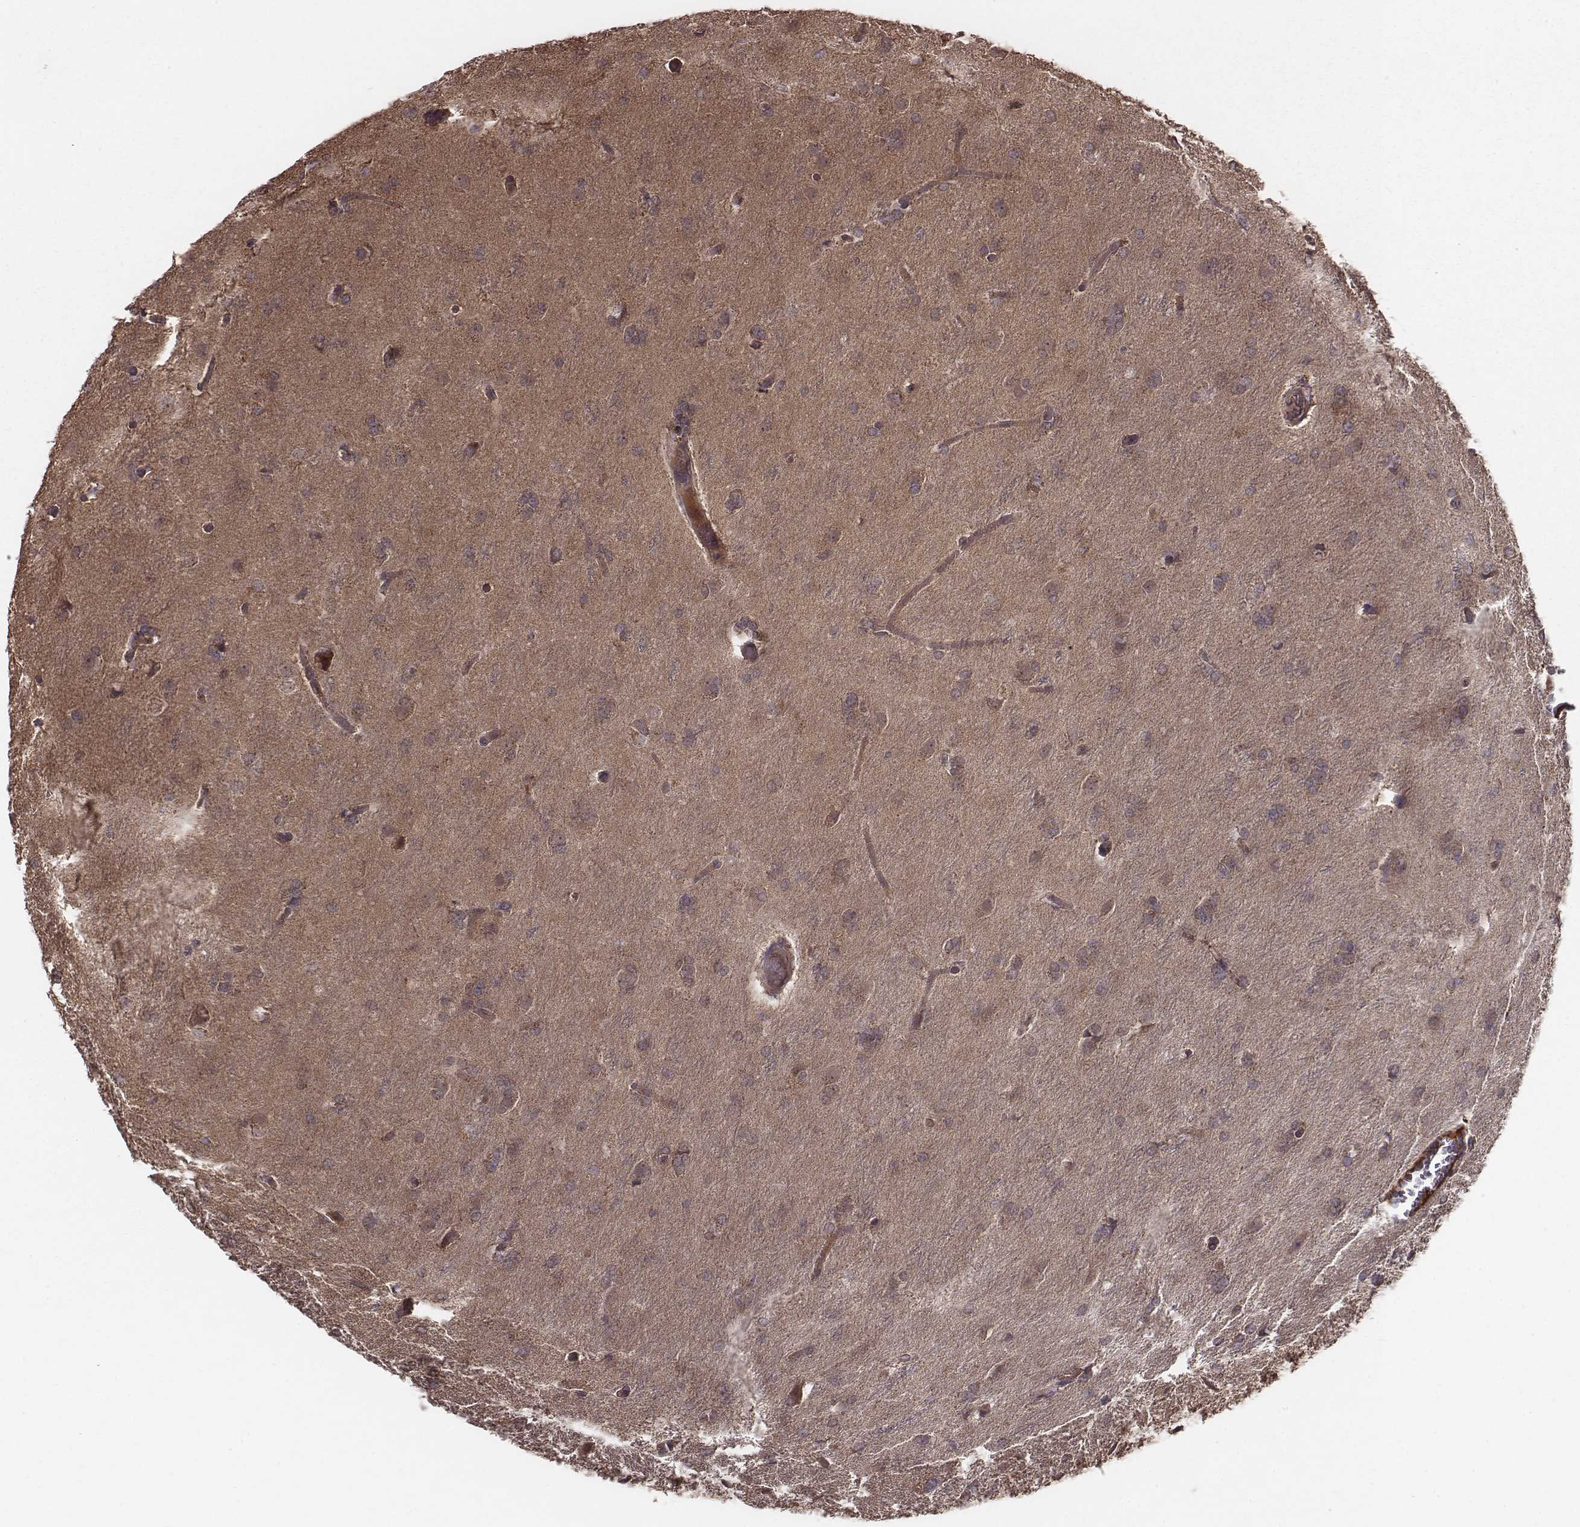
{"staining": {"intensity": "moderate", "quantity": ">75%", "location": "cytoplasmic/membranous"}, "tissue": "glioma", "cell_type": "Tumor cells", "image_type": "cancer", "snomed": [{"axis": "morphology", "description": "Glioma, malignant, High grade"}, {"axis": "topography", "description": "Brain"}], "caption": "This image displays glioma stained with IHC to label a protein in brown. The cytoplasmic/membranous of tumor cells show moderate positivity for the protein. Nuclei are counter-stained blue.", "gene": "PDCD2L", "patient": {"sex": "male", "age": 68}}